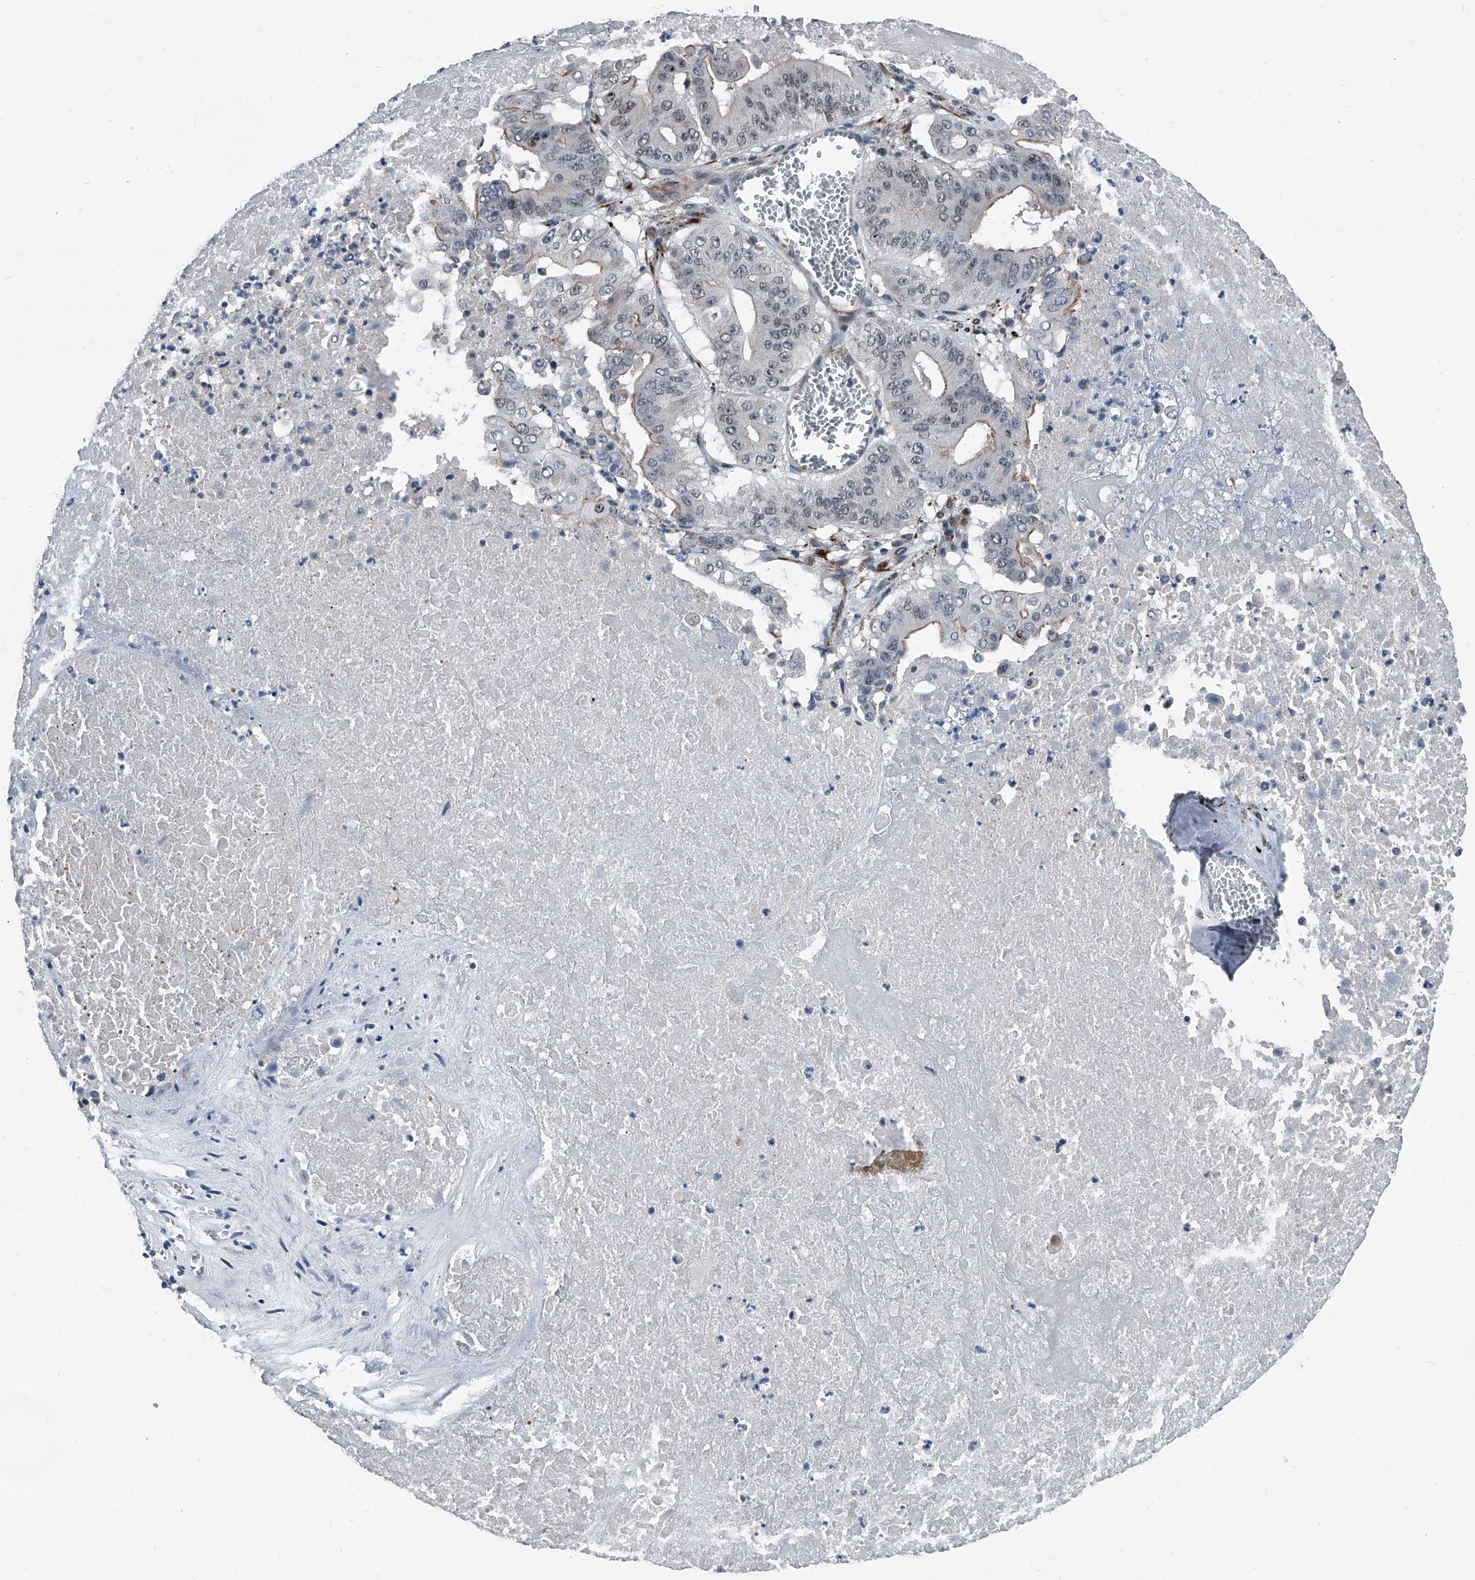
{"staining": {"intensity": "moderate", "quantity": "<25%", "location": "cytoplasmic/membranous,nuclear"}, "tissue": "pancreatic cancer", "cell_type": "Tumor cells", "image_type": "cancer", "snomed": [{"axis": "morphology", "description": "Adenocarcinoma, NOS"}, {"axis": "topography", "description": "Pancreas"}], "caption": "High-magnification brightfield microscopy of adenocarcinoma (pancreatic) stained with DAB (3,3'-diaminobenzidine) (brown) and counterstained with hematoxylin (blue). tumor cells exhibit moderate cytoplasmic/membranous and nuclear expression is appreciated in about<25% of cells.", "gene": "MEN1", "patient": {"sex": "female", "age": 77}}